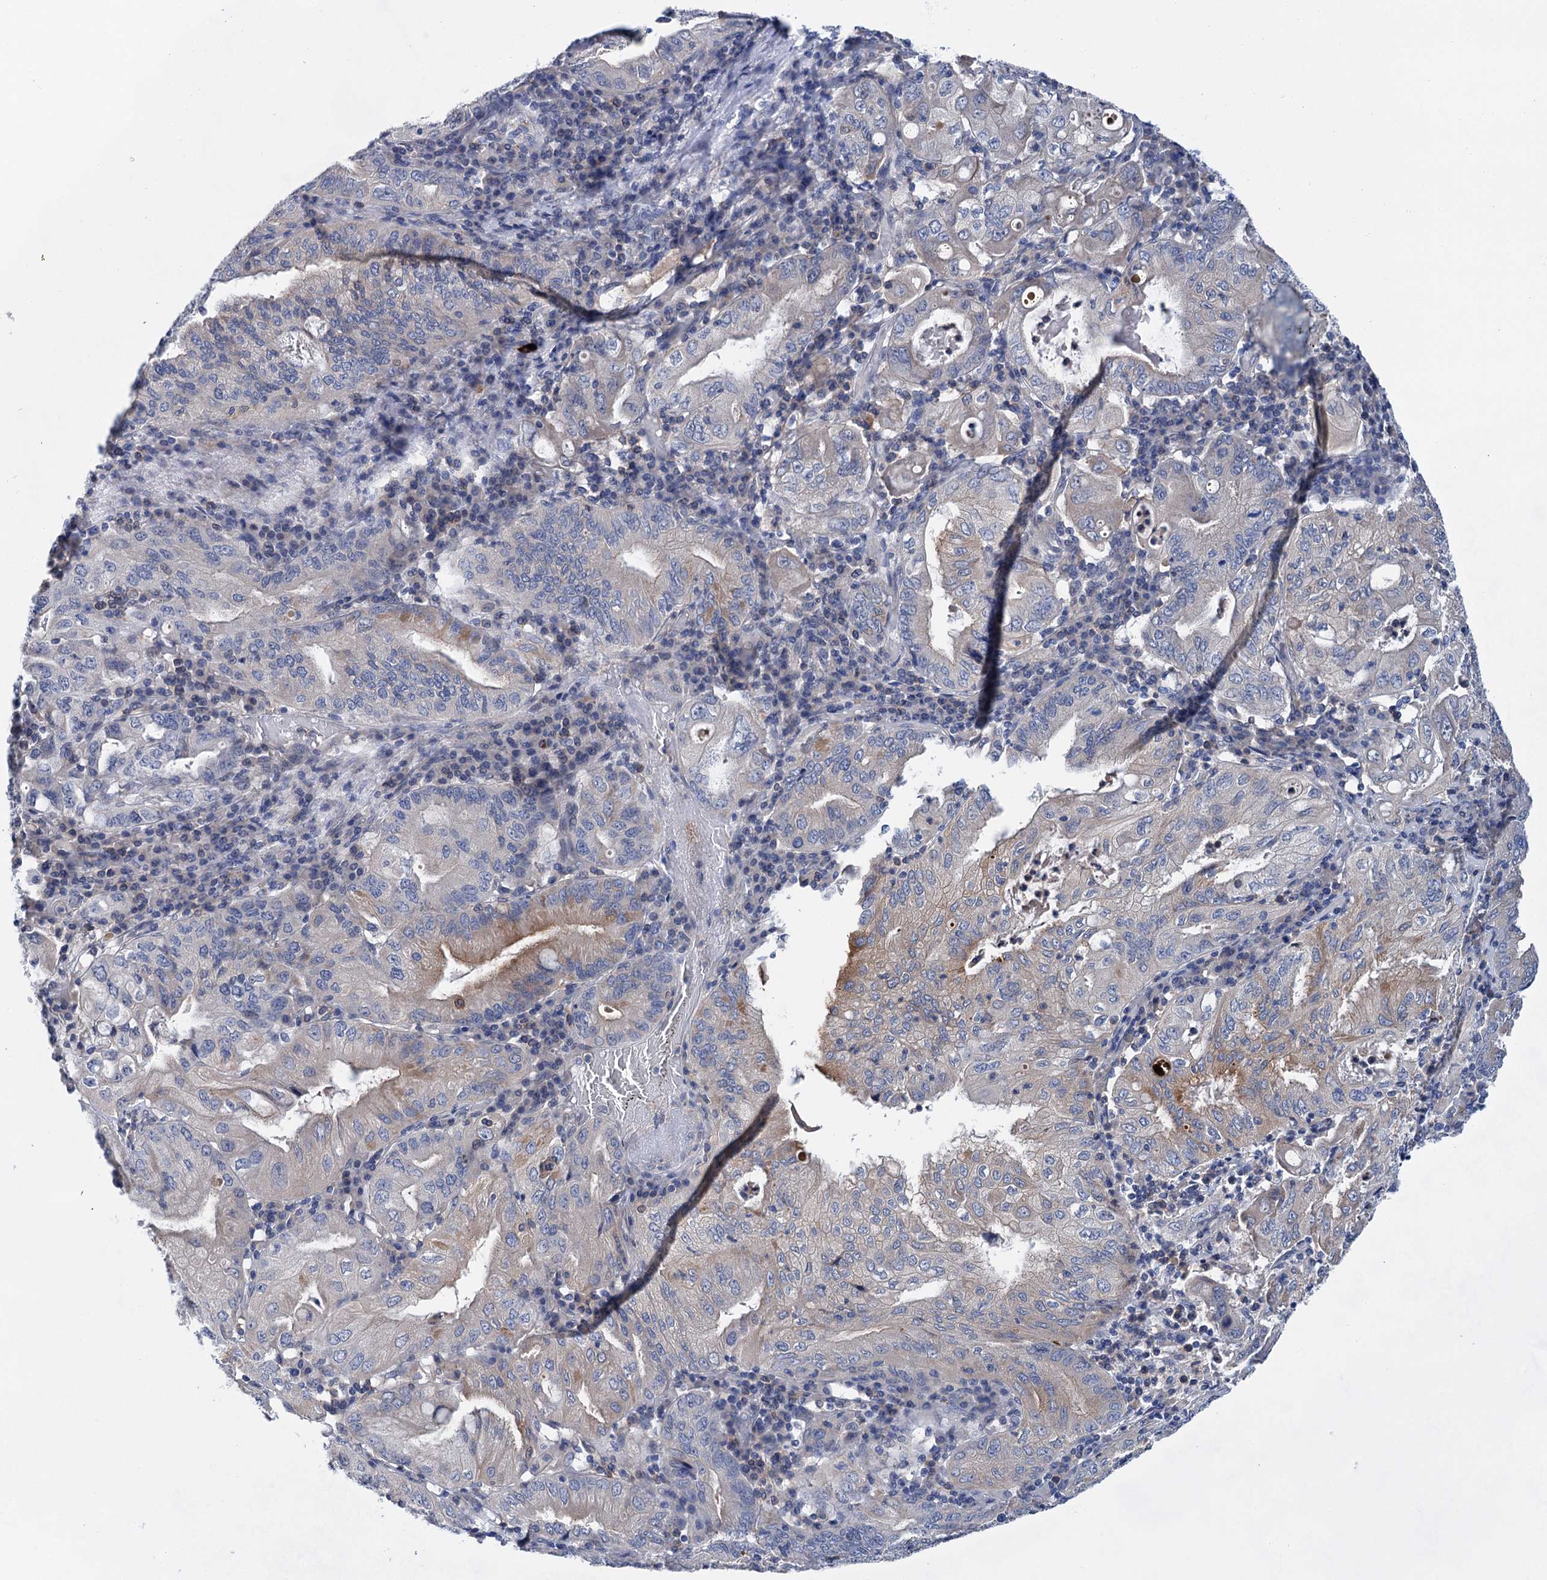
{"staining": {"intensity": "weak", "quantity": "<25%", "location": "cytoplasmic/membranous"}, "tissue": "stomach cancer", "cell_type": "Tumor cells", "image_type": "cancer", "snomed": [{"axis": "morphology", "description": "Normal tissue, NOS"}, {"axis": "morphology", "description": "Adenocarcinoma, NOS"}, {"axis": "topography", "description": "Esophagus"}, {"axis": "topography", "description": "Stomach, upper"}, {"axis": "topography", "description": "Peripheral nerve tissue"}], "caption": "The micrograph reveals no staining of tumor cells in stomach cancer.", "gene": "MORN3", "patient": {"sex": "male", "age": 62}}